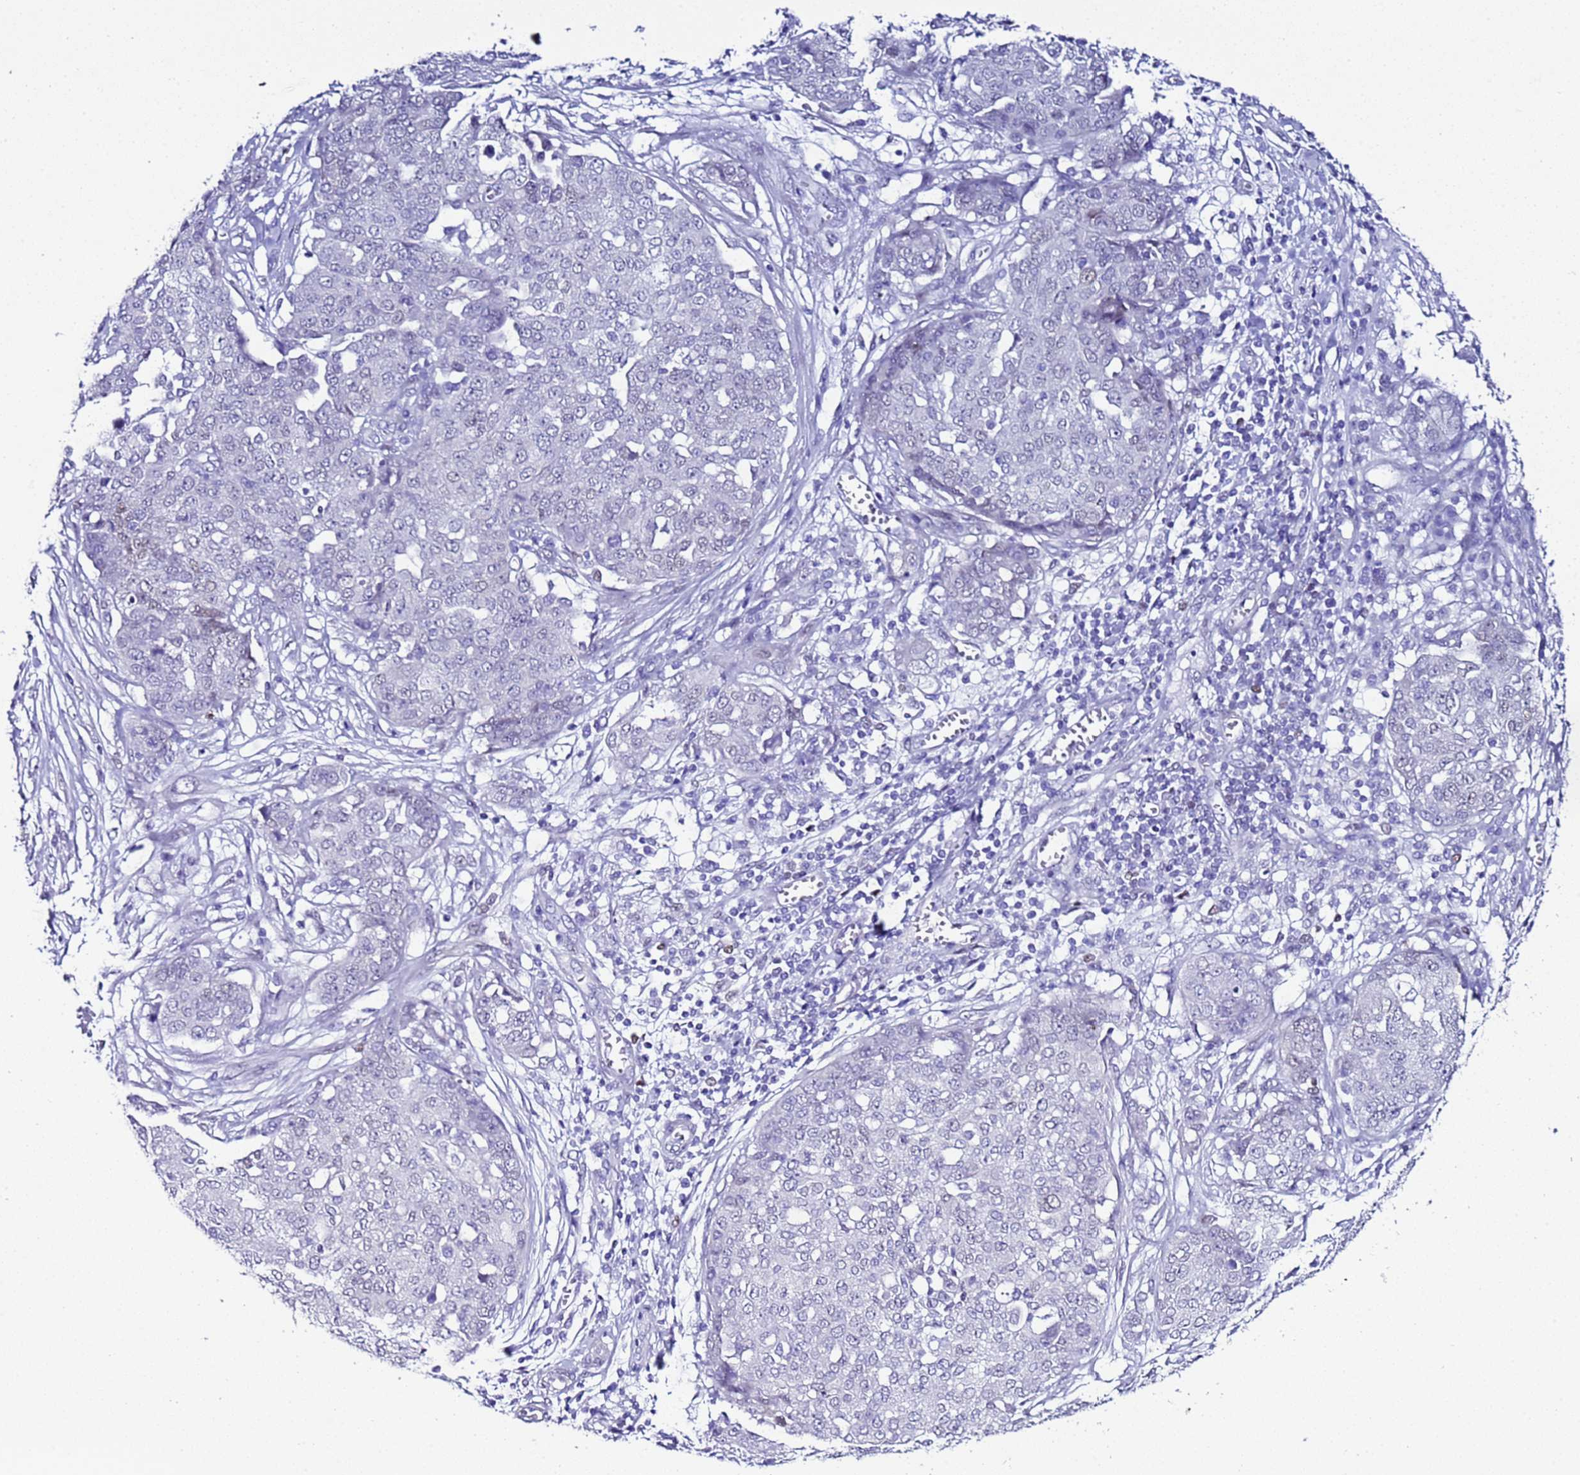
{"staining": {"intensity": "negative", "quantity": "none", "location": "none"}, "tissue": "ovarian cancer", "cell_type": "Tumor cells", "image_type": "cancer", "snomed": [{"axis": "morphology", "description": "Cystadenocarcinoma, serous, NOS"}, {"axis": "topography", "description": "Soft tissue"}, {"axis": "topography", "description": "Ovary"}], "caption": "Tumor cells are negative for protein expression in human ovarian cancer. Nuclei are stained in blue.", "gene": "BCL7A", "patient": {"sex": "female", "age": 57}}